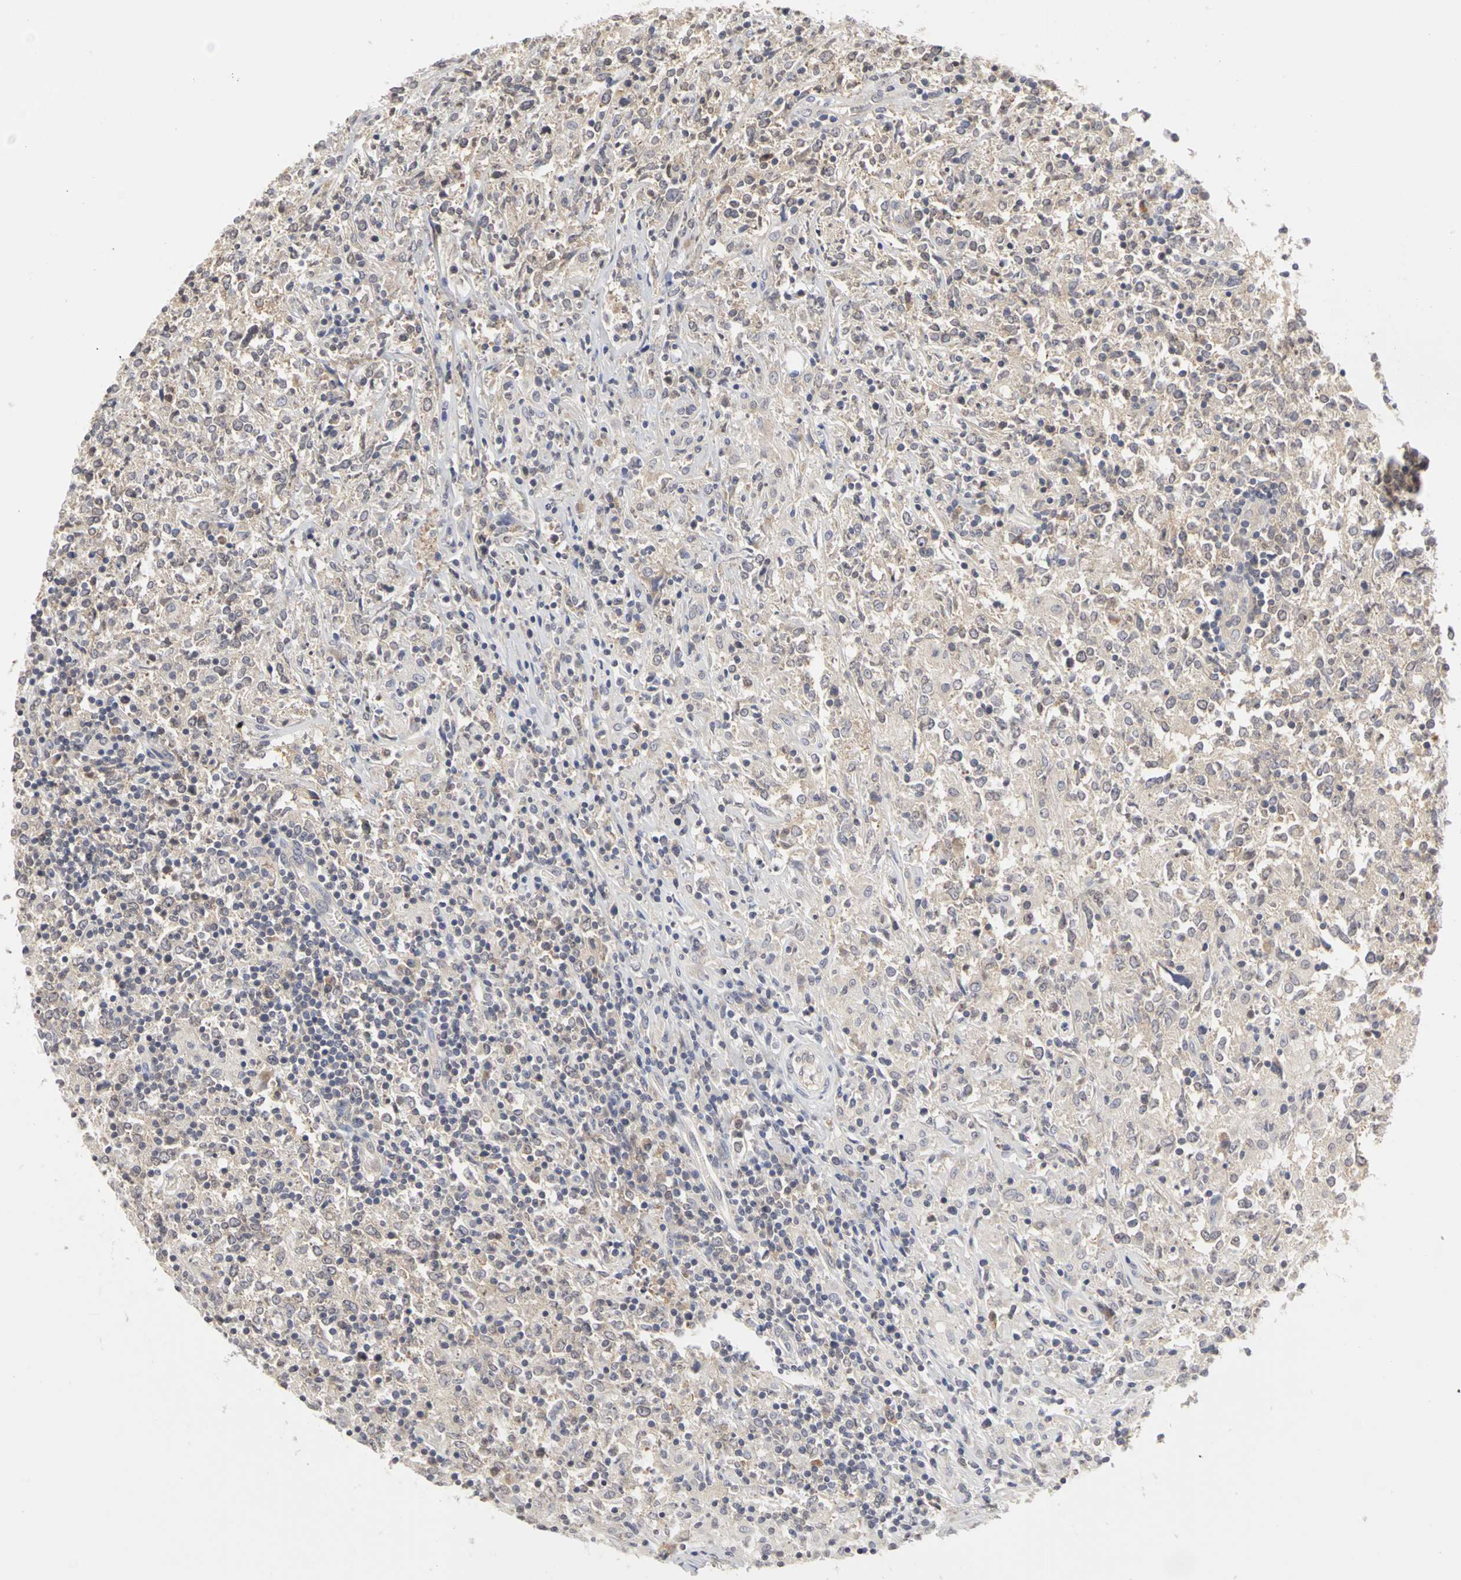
{"staining": {"intensity": "weak", "quantity": "25%-75%", "location": "cytoplasmic/membranous"}, "tissue": "lymphoma", "cell_type": "Tumor cells", "image_type": "cancer", "snomed": [{"axis": "morphology", "description": "Malignant lymphoma, non-Hodgkin's type, High grade"}, {"axis": "topography", "description": "Lymph node"}], "caption": "High-power microscopy captured an immunohistochemistry (IHC) photomicrograph of high-grade malignant lymphoma, non-Hodgkin's type, revealing weak cytoplasmic/membranous expression in about 25%-75% of tumor cells. The staining is performed using DAB (3,3'-diaminobenzidine) brown chromogen to label protein expression. The nuclei are counter-stained blue using hematoxylin.", "gene": "IRAK1", "patient": {"sex": "female", "age": 84}}